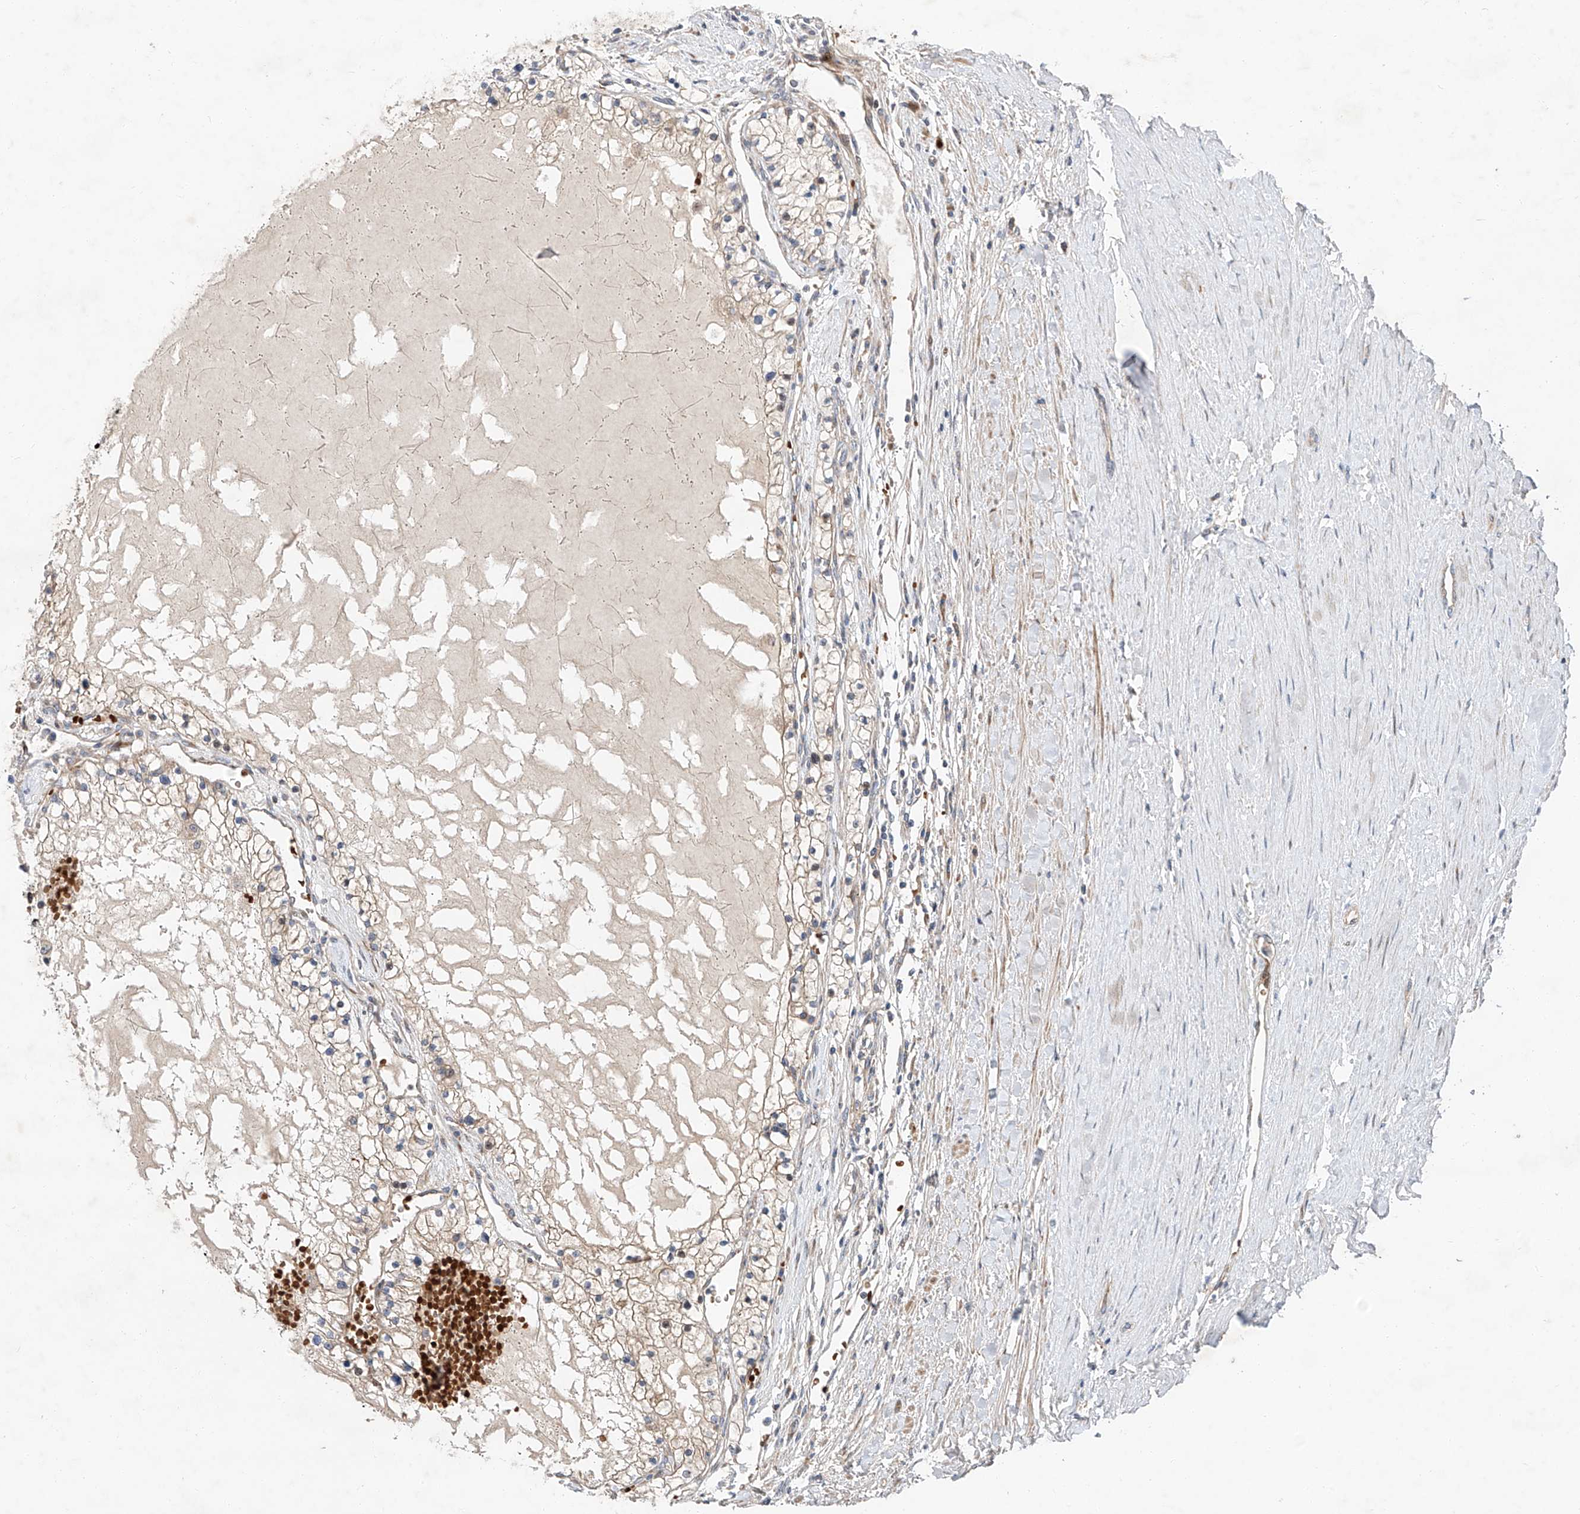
{"staining": {"intensity": "negative", "quantity": "none", "location": "none"}, "tissue": "renal cancer", "cell_type": "Tumor cells", "image_type": "cancer", "snomed": [{"axis": "morphology", "description": "Normal tissue, NOS"}, {"axis": "morphology", "description": "Adenocarcinoma, NOS"}, {"axis": "topography", "description": "Kidney"}], "caption": "A micrograph of human renal adenocarcinoma is negative for staining in tumor cells.", "gene": "USF3", "patient": {"sex": "male", "age": 68}}